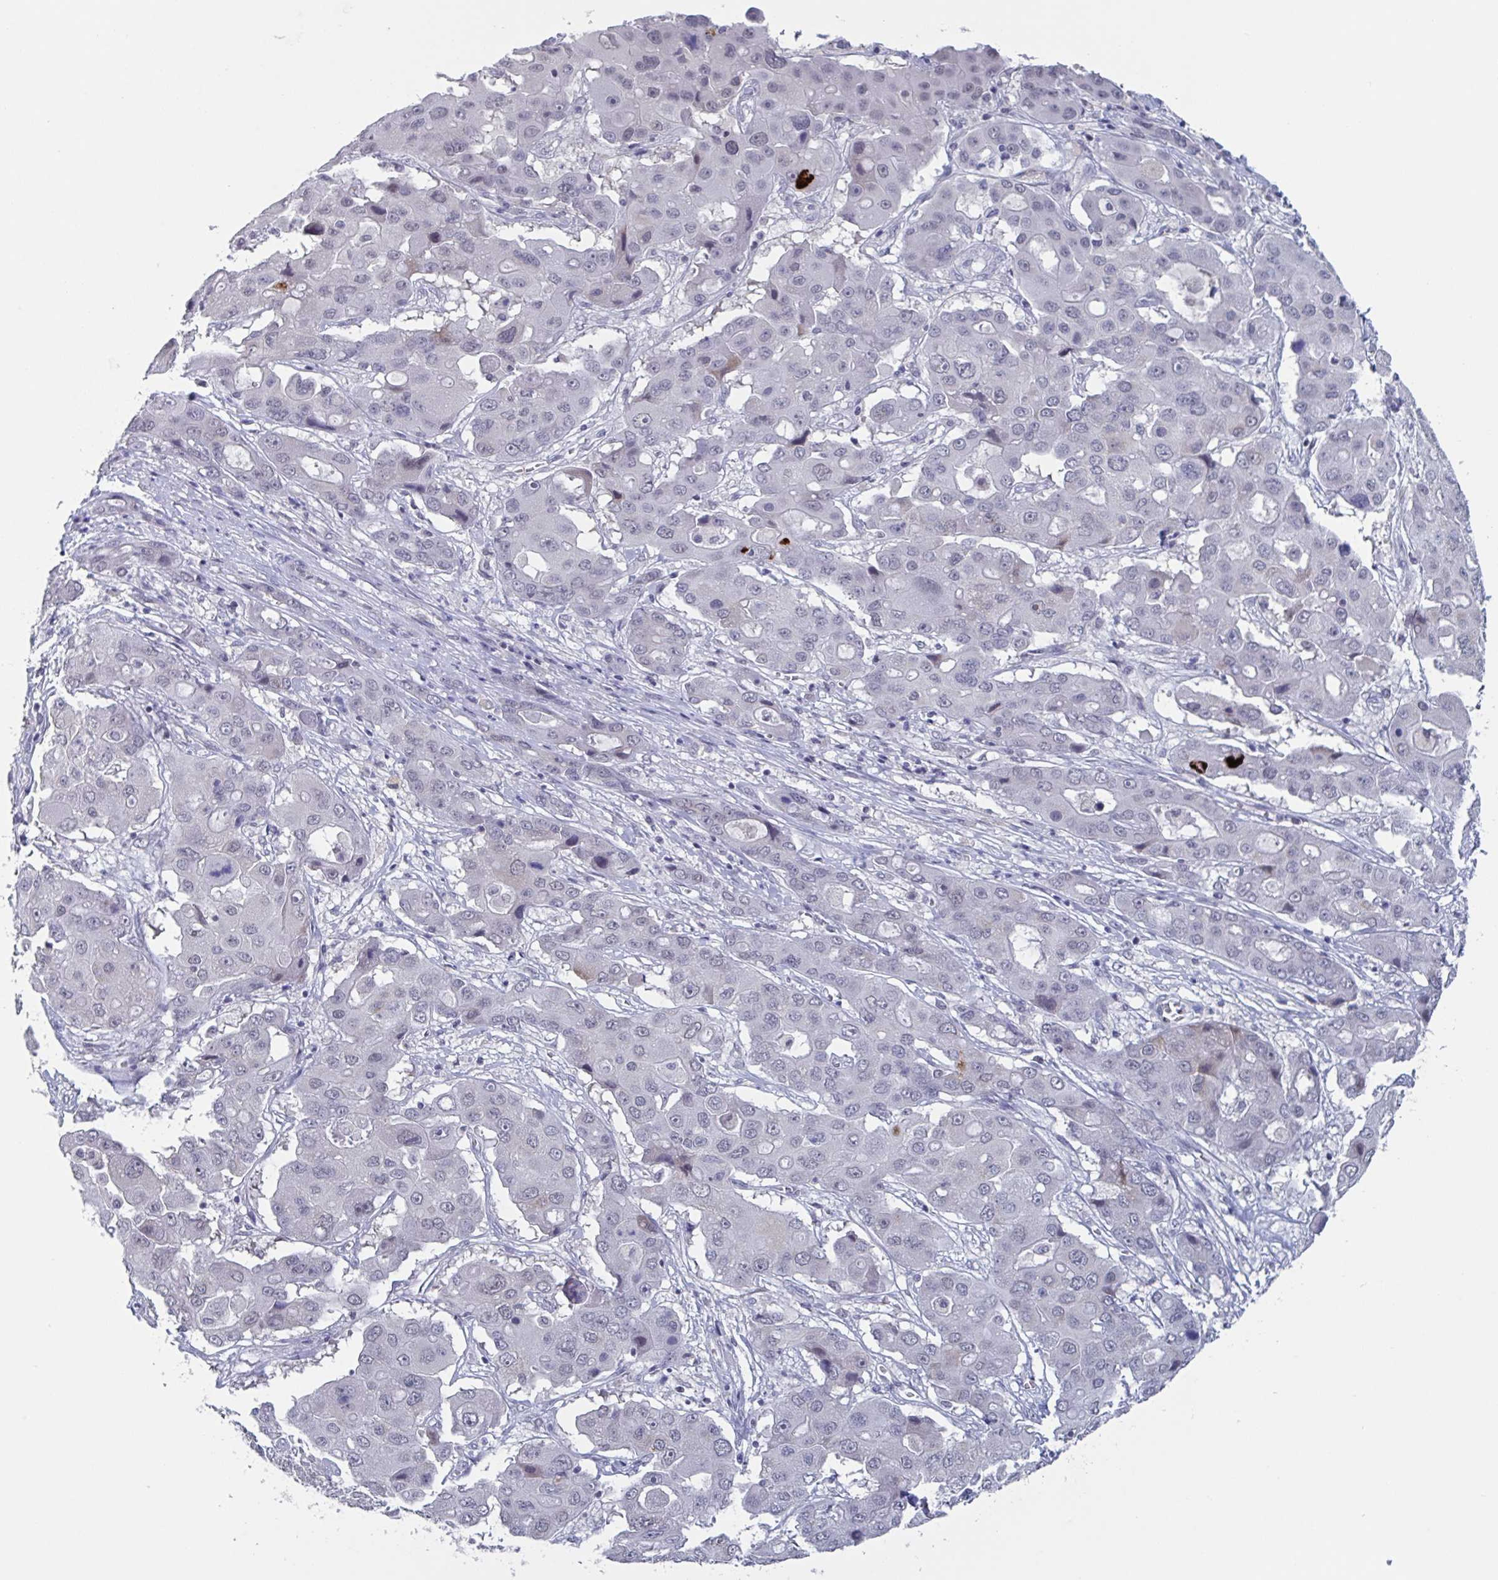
{"staining": {"intensity": "negative", "quantity": "none", "location": "none"}, "tissue": "liver cancer", "cell_type": "Tumor cells", "image_type": "cancer", "snomed": [{"axis": "morphology", "description": "Cholangiocarcinoma"}, {"axis": "topography", "description": "Liver"}], "caption": "Immunohistochemistry (IHC) histopathology image of neoplastic tissue: liver cancer (cholangiocarcinoma) stained with DAB shows no significant protein staining in tumor cells.", "gene": "KDM4D", "patient": {"sex": "male", "age": 67}}